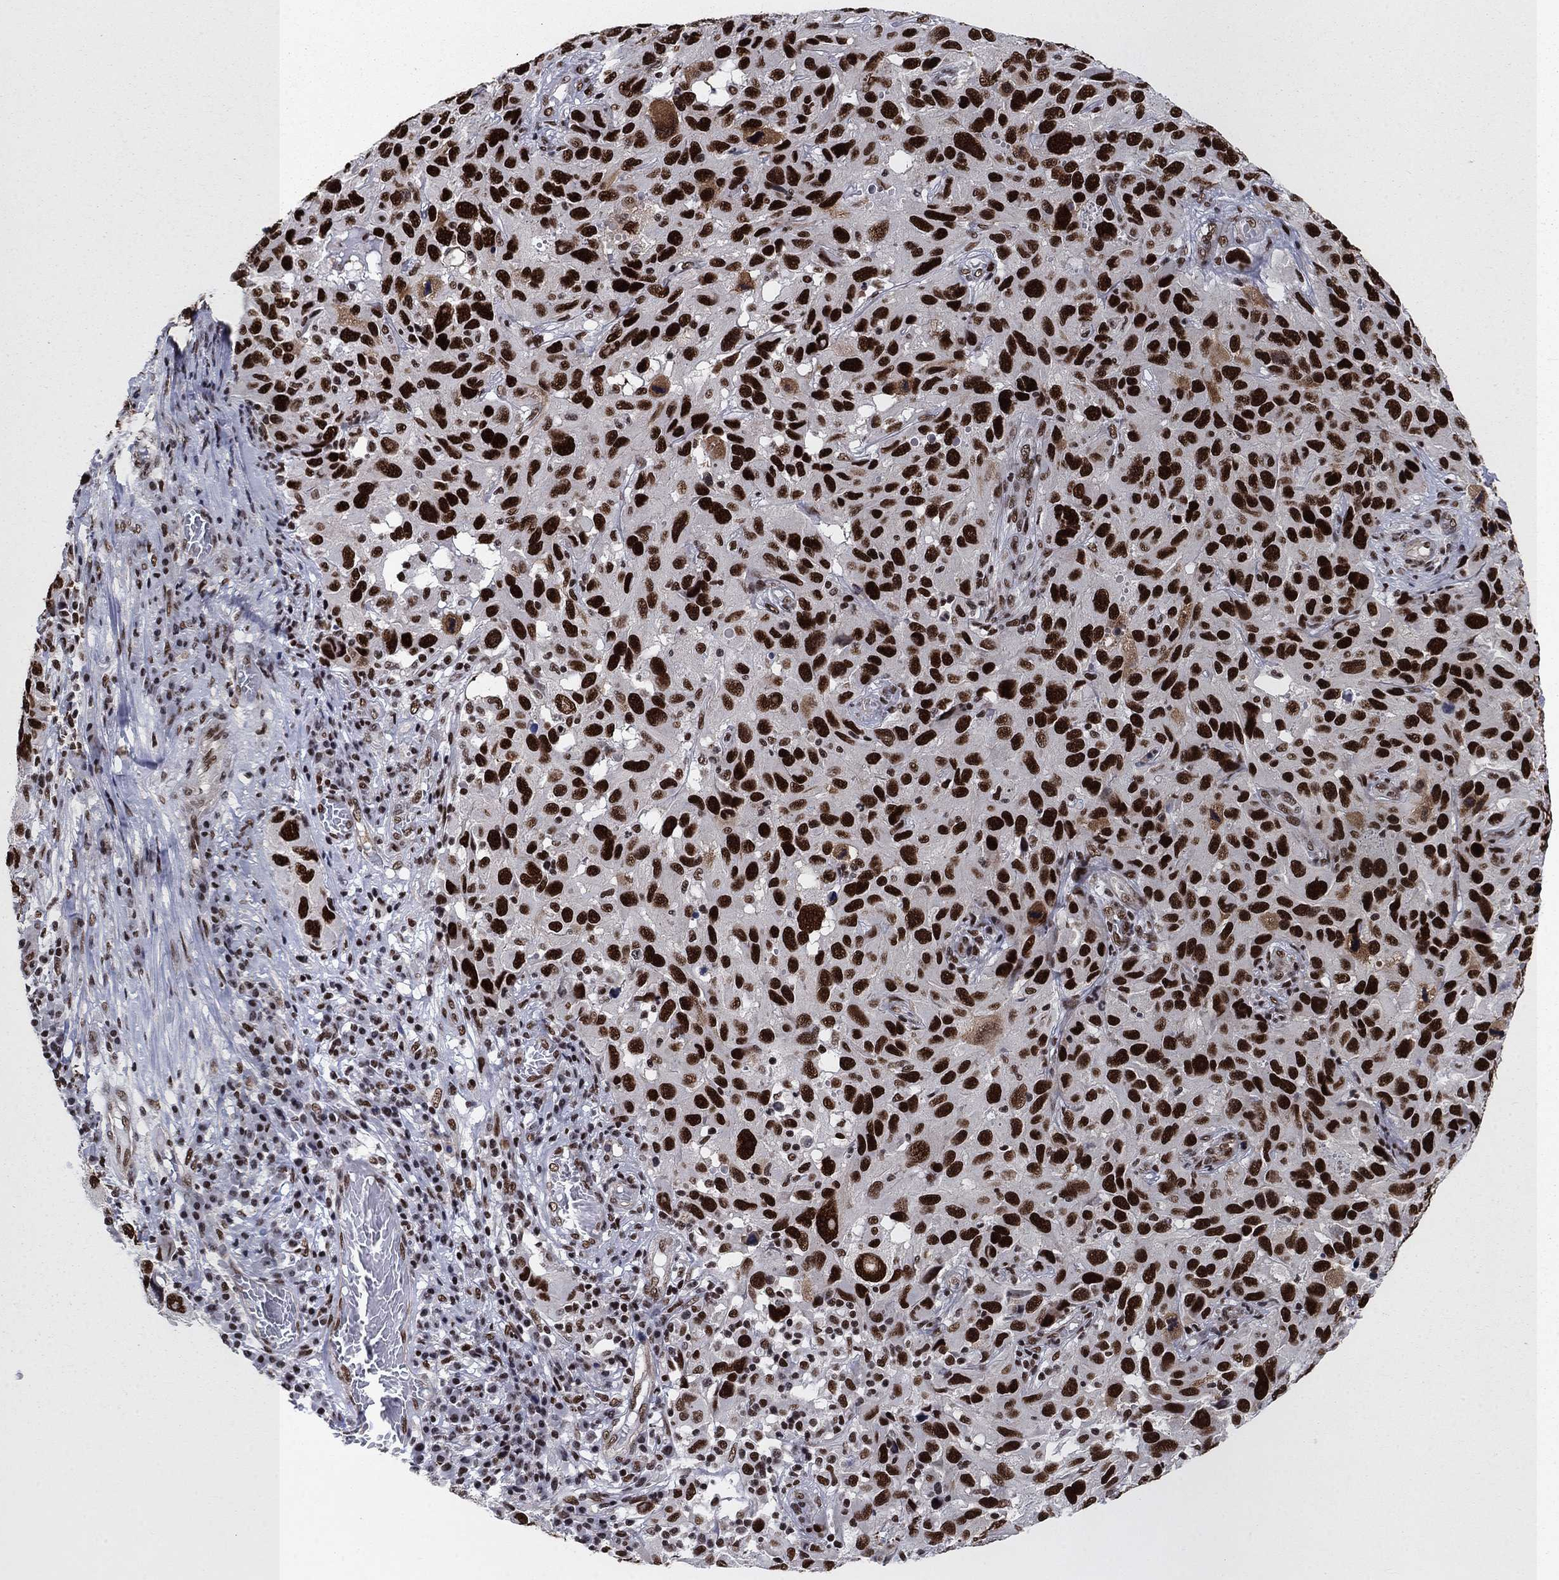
{"staining": {"intensity": "strong", "quantity": ">75%", "location": "nuclear"}, "tissue": "melanoma", "cell_type": "Tumor cells", "image_type": "cancer", "snomed": [{"axis": "morphology", "description": "Malignant melanoma, NOS"}, {"axis": "topography", "description": "Skin"}], "caption": "High-power microscopy captured an immunohistochemistry (IHC) micrograph of melanoma, revealing strong nuclear expression in approximately >75% of tumor cells.", "gene": "RPRD1B", "patient": {"sex": "male", "age": 53}}